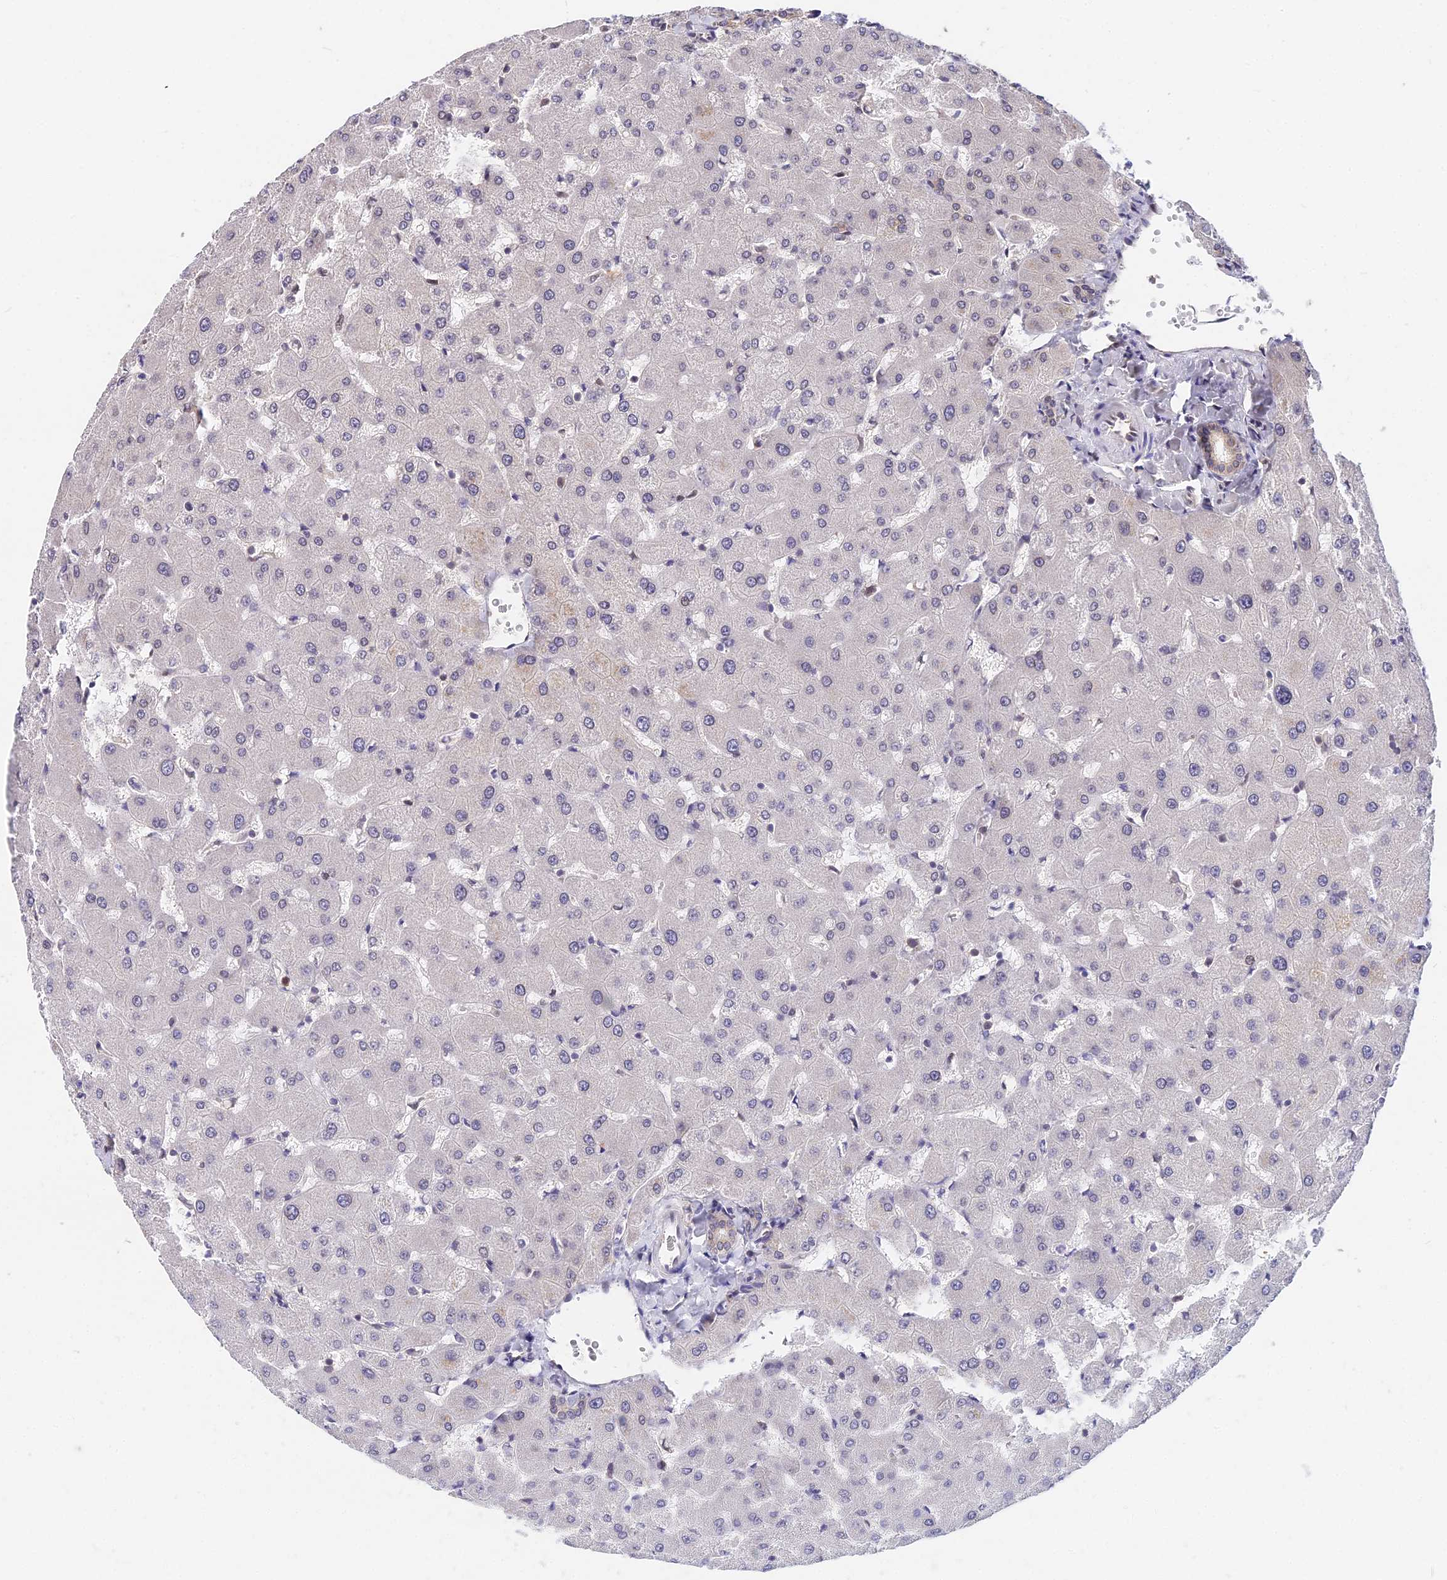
{"staining": {"intensity": "weak", "quantity": "<25%", "location": "cytoplasmic/membranous"}, "tissue": "liver", "cell_type": "Cholangiocytes", "image_type": "normal", "snomed": [{"axis": "morphology", "description": "Normal tissue, NOS"}, {"axis": "topography", "description": "Liver"}], "caption": "Immunohistochemistry (IHC) micrograph of benign liver: liver stained with DAB (3,3'-diaminobenzidine) reveals no significant protein positivity in cholangiocytes.", "gene": "INPP4A", "patient": {"sex": "female", "age": 63}}